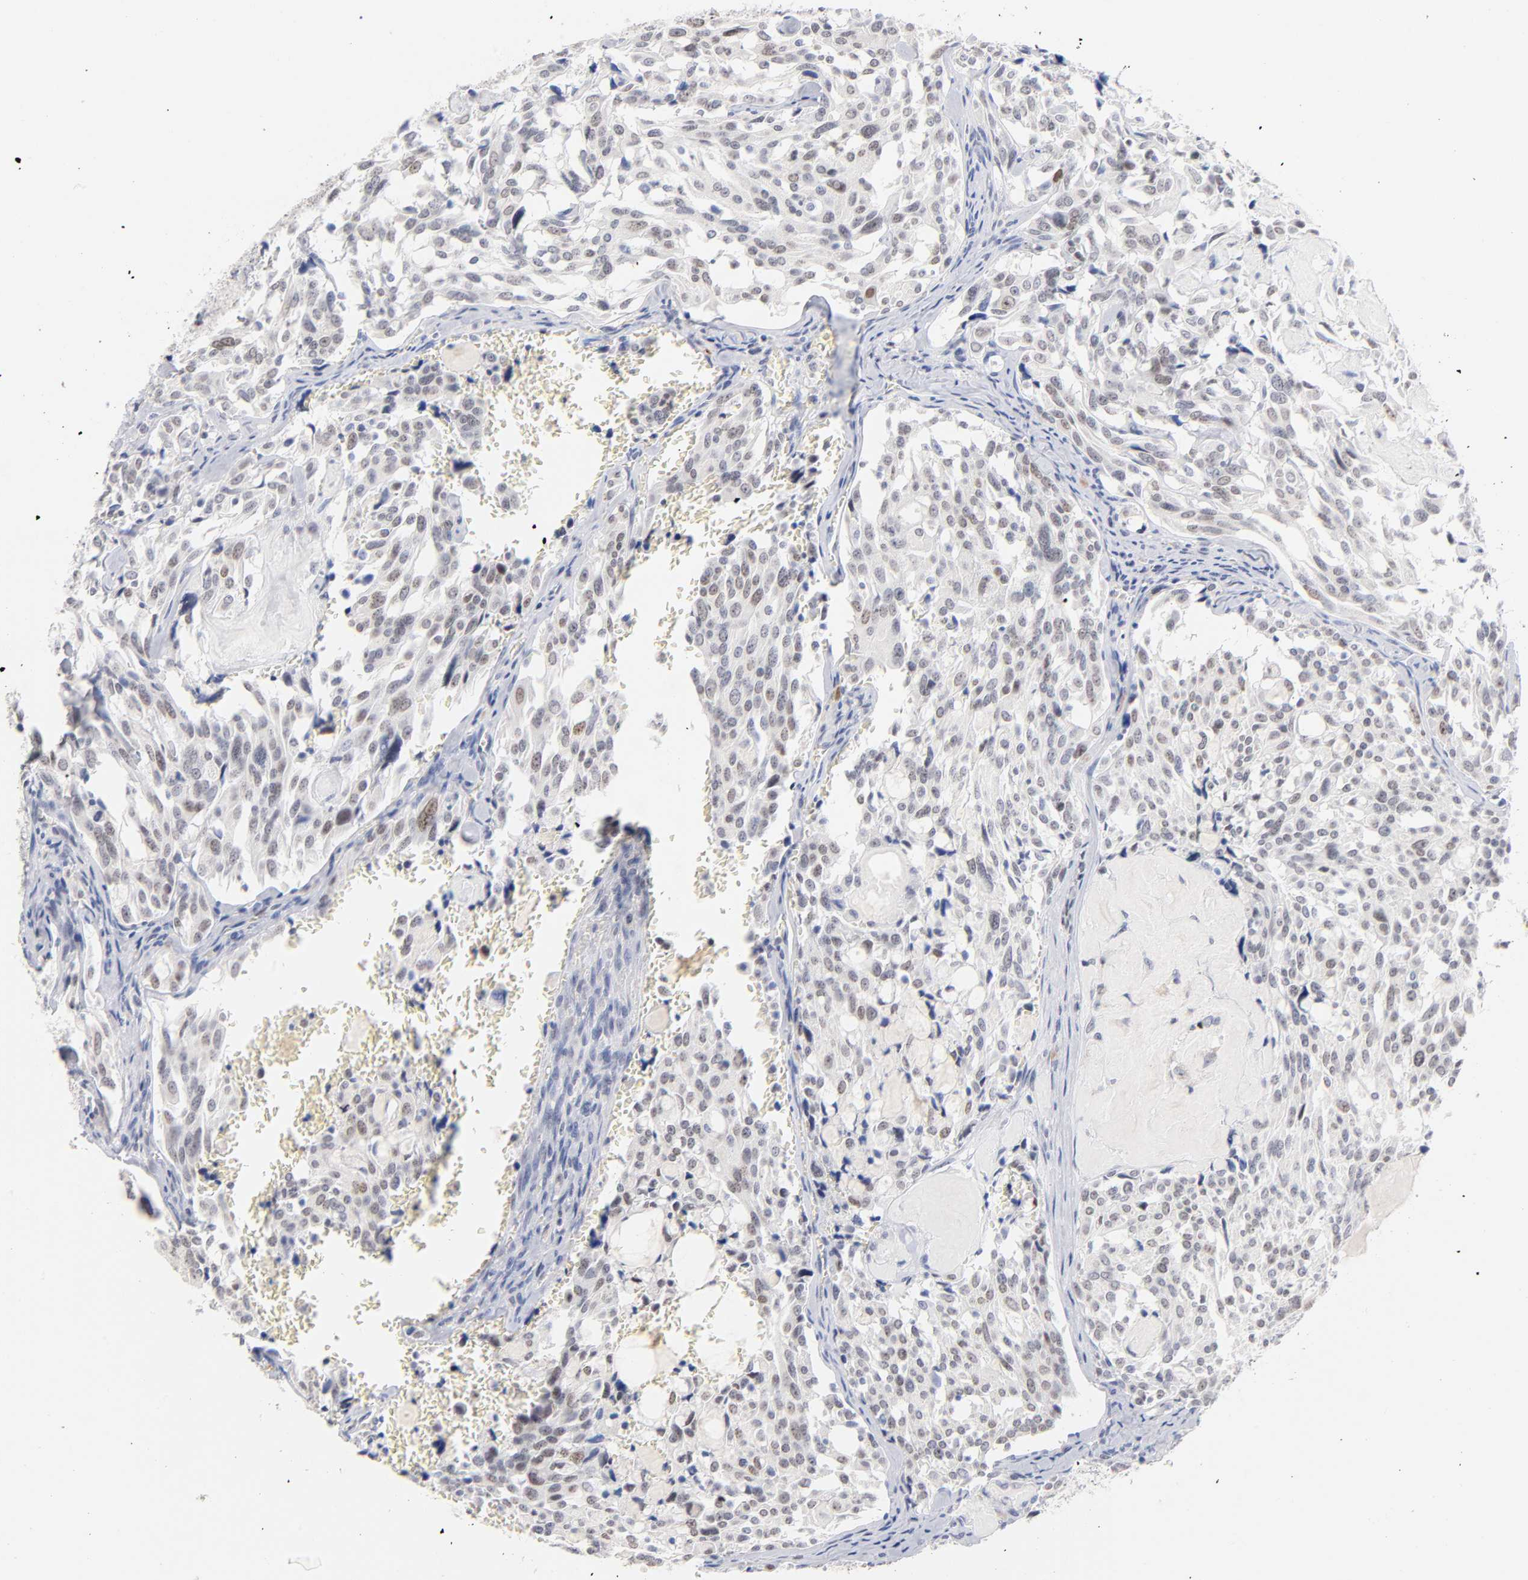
{"staining": {"intensity": "weak", "quantity": "25%-75%", "location": "nuclear"}, "tissue": "thyroid cancer", "cell_type": "Tumor cells", "image_type": "cancer", "snomed": [{"axis": "morphology", "description": "Carcinoma, NOS"}, {"axis": "morphology", "description": "Carcinoid, malignant, NOS"}, {"axis": "topography", "description": "Thyroid gland"}], "caption": "An immunohistochemistry (IHC) image of neoplastic tissue is shown. Protein staining in brown highlights weak nuclear positivity in thyroid carcinoid (malignant) within tumor cells.", "gene": "ORC2", "patient": {"sex": "male", "age": 33}}